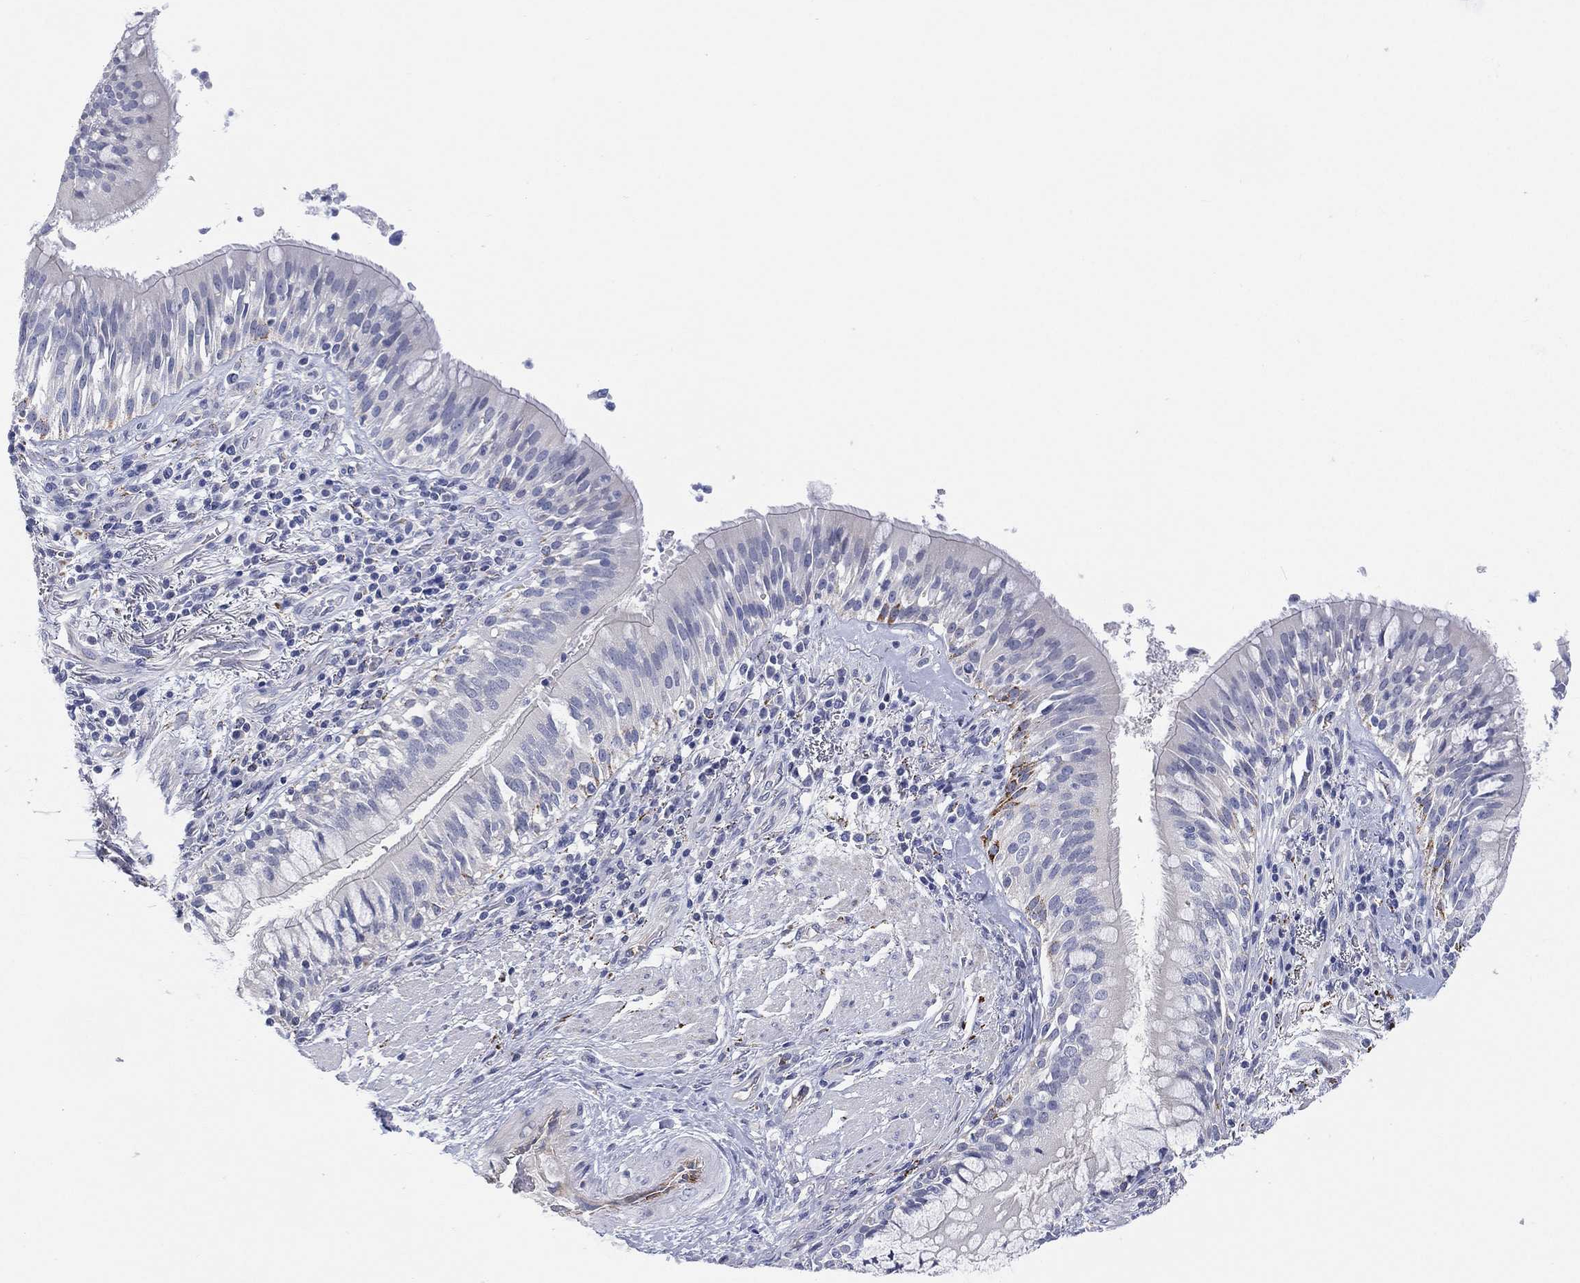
{"staining": {"intensity": "negative", "quantity": "none", "location": "none"}, "tissue": "bronchus", "cell_type": "Respiratory epithelial cells", "image_type": "normal", "snomed": [{"axis": "morphology", "description": "Normal tissue, NOS"}, {"axis": "morphology", "description": "Squamous cell carcinoma, NOS"}, {"axis": "topography", "description": "Bronchus"}, {"axis": "topography", "description": "Lung"}], "caption": "IHC image of unremarkable bronchus: bronchus stained with DAB demonstrates no significant protein expression in respiratory epithelial cells. (DAB IHC, high magnification).", "gene": "C5orf46", "patient": {"sex": "male", "age": 64}}